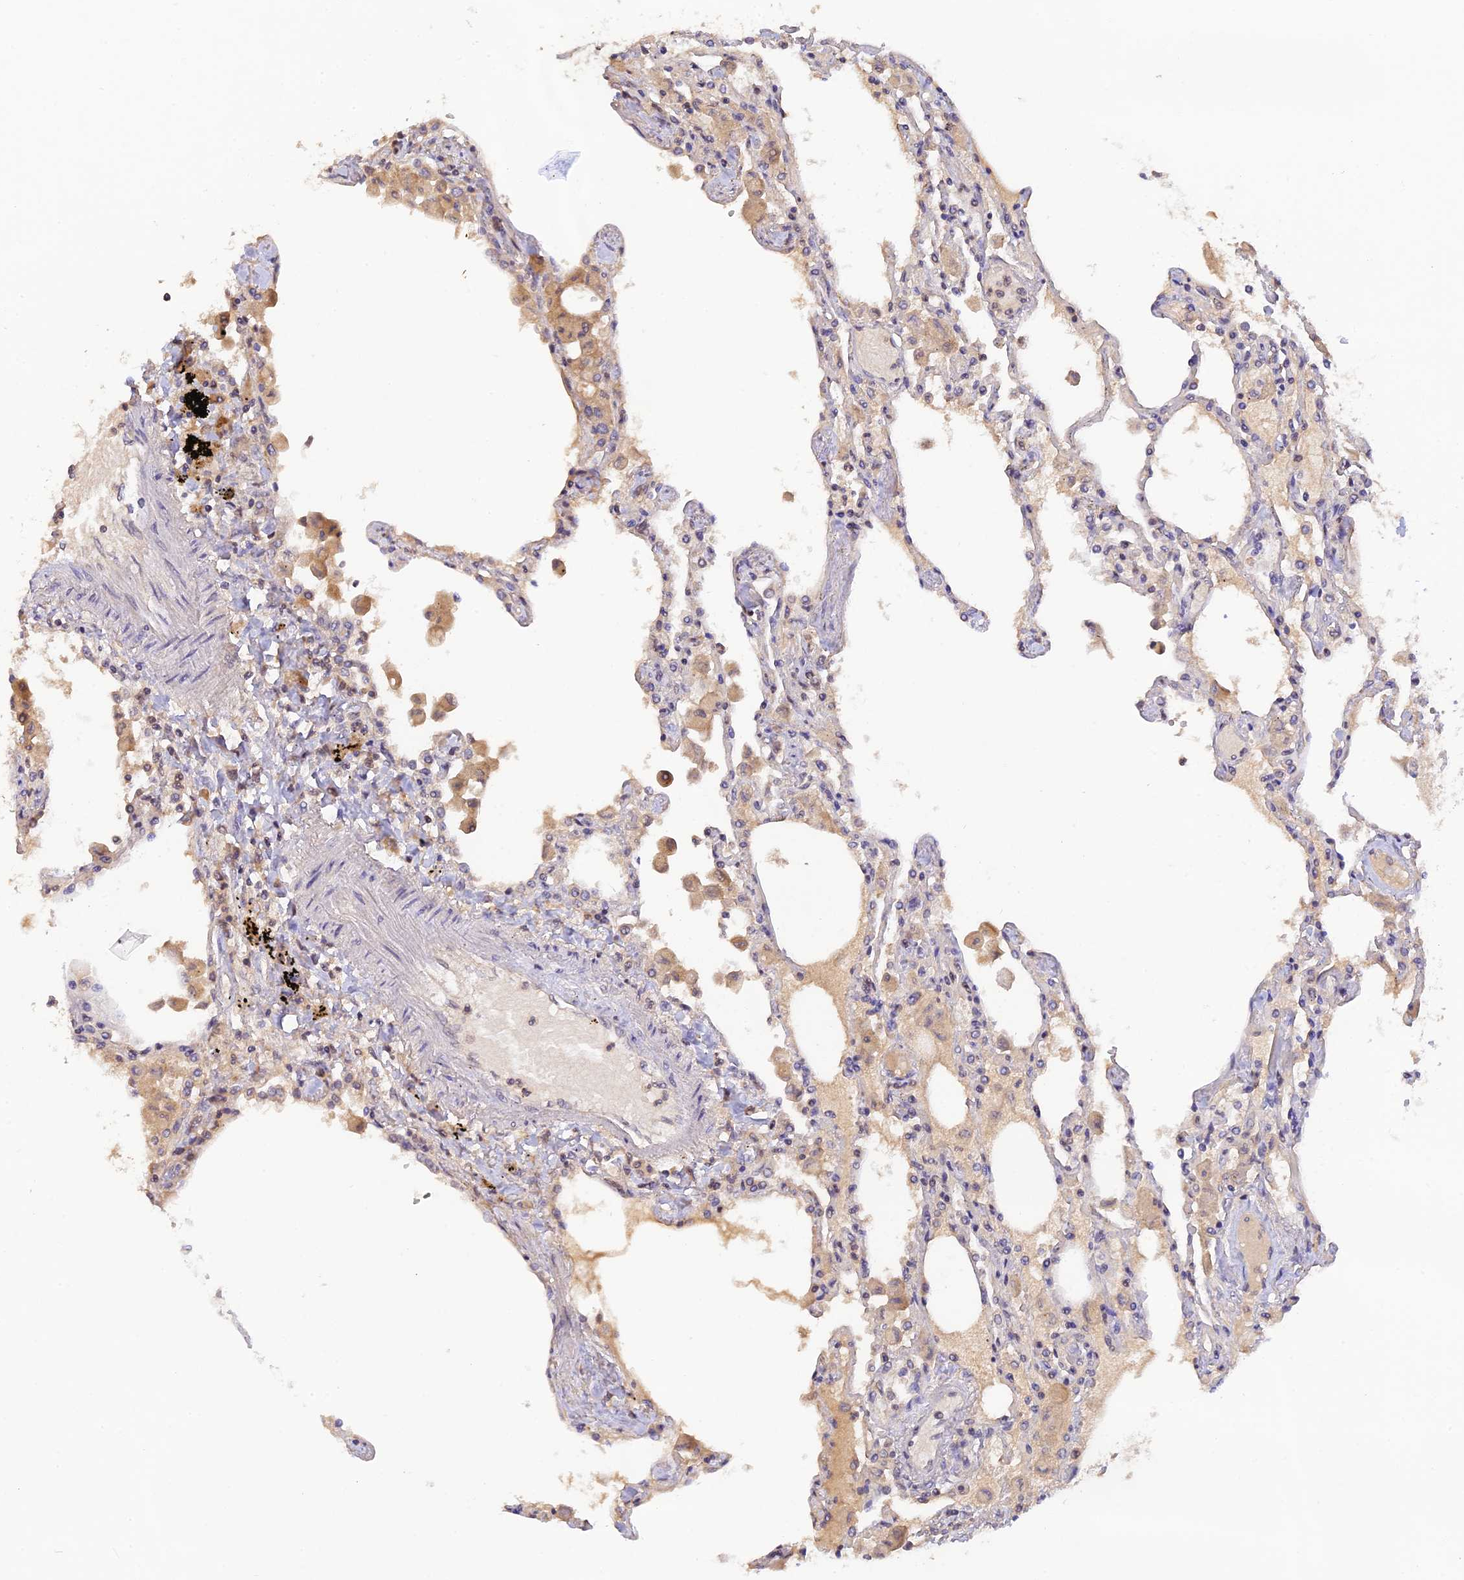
{"staining": {"intensity": "negative", "quantity": "none", "location": "none"}, "tissue": "lung", "cell_type": "Alveolar cells", "image_type": "normal", "snomed": [{"axis": "morphology", "description": "Normal tissue, NOS"}, {"axis": "topography", "description": "Bronchus"}, {"axis": "topography", "description": "Lung"}], "caption": "IHC of unremarkable lung exhibits no expression in alveolar cells. Brightfield microscopy of immunohistochemistry stained with DAB (3,3'-diaminobenzidine) (brown) and hematoxylin (blue), captured at high magnification.", "gene": "ZNF436", "patient": {"sex": "female", "age": 49}}